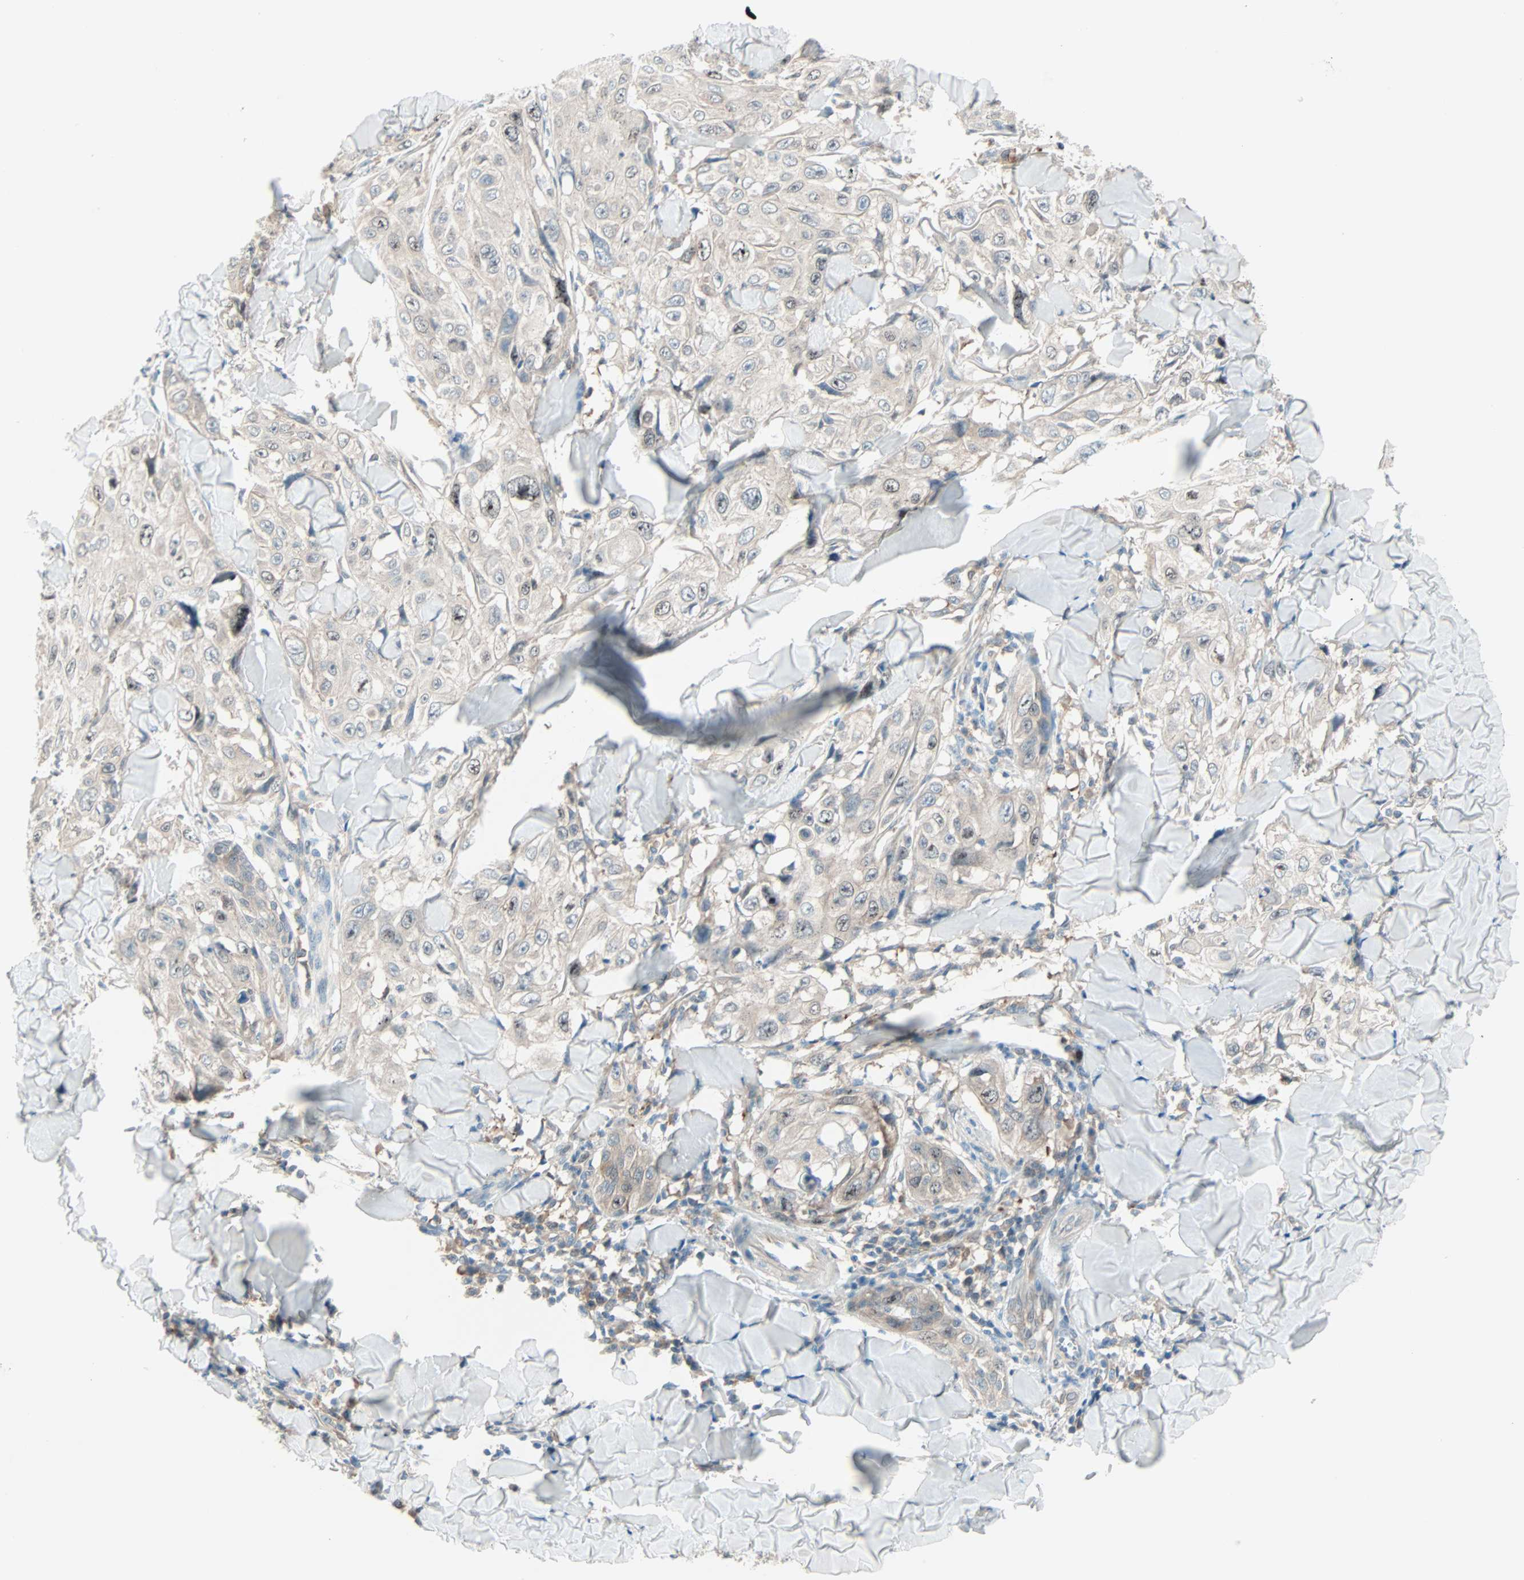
{"staining": {"intensity": "weak", "quantity": "25%-75%", "location": "cytoplasmic/membranous"}, "tissue": "skin cancer", "cell_type": "Tumor cells", "image_type": "cancer", "snomed": [{"axis": "morphology", "description": "Squamous cell carcinoma, NOS"}, {"axis": "topography", "description": "Skin"}], "caption": "About 25%-75% of tumor cells in skin cancer display weak cytoplasmic/membranous protein staining as visualized by brown immunohistochemical staining.", "gene": "SMIM8", "patient": {"sex": "male", "age": 86}}